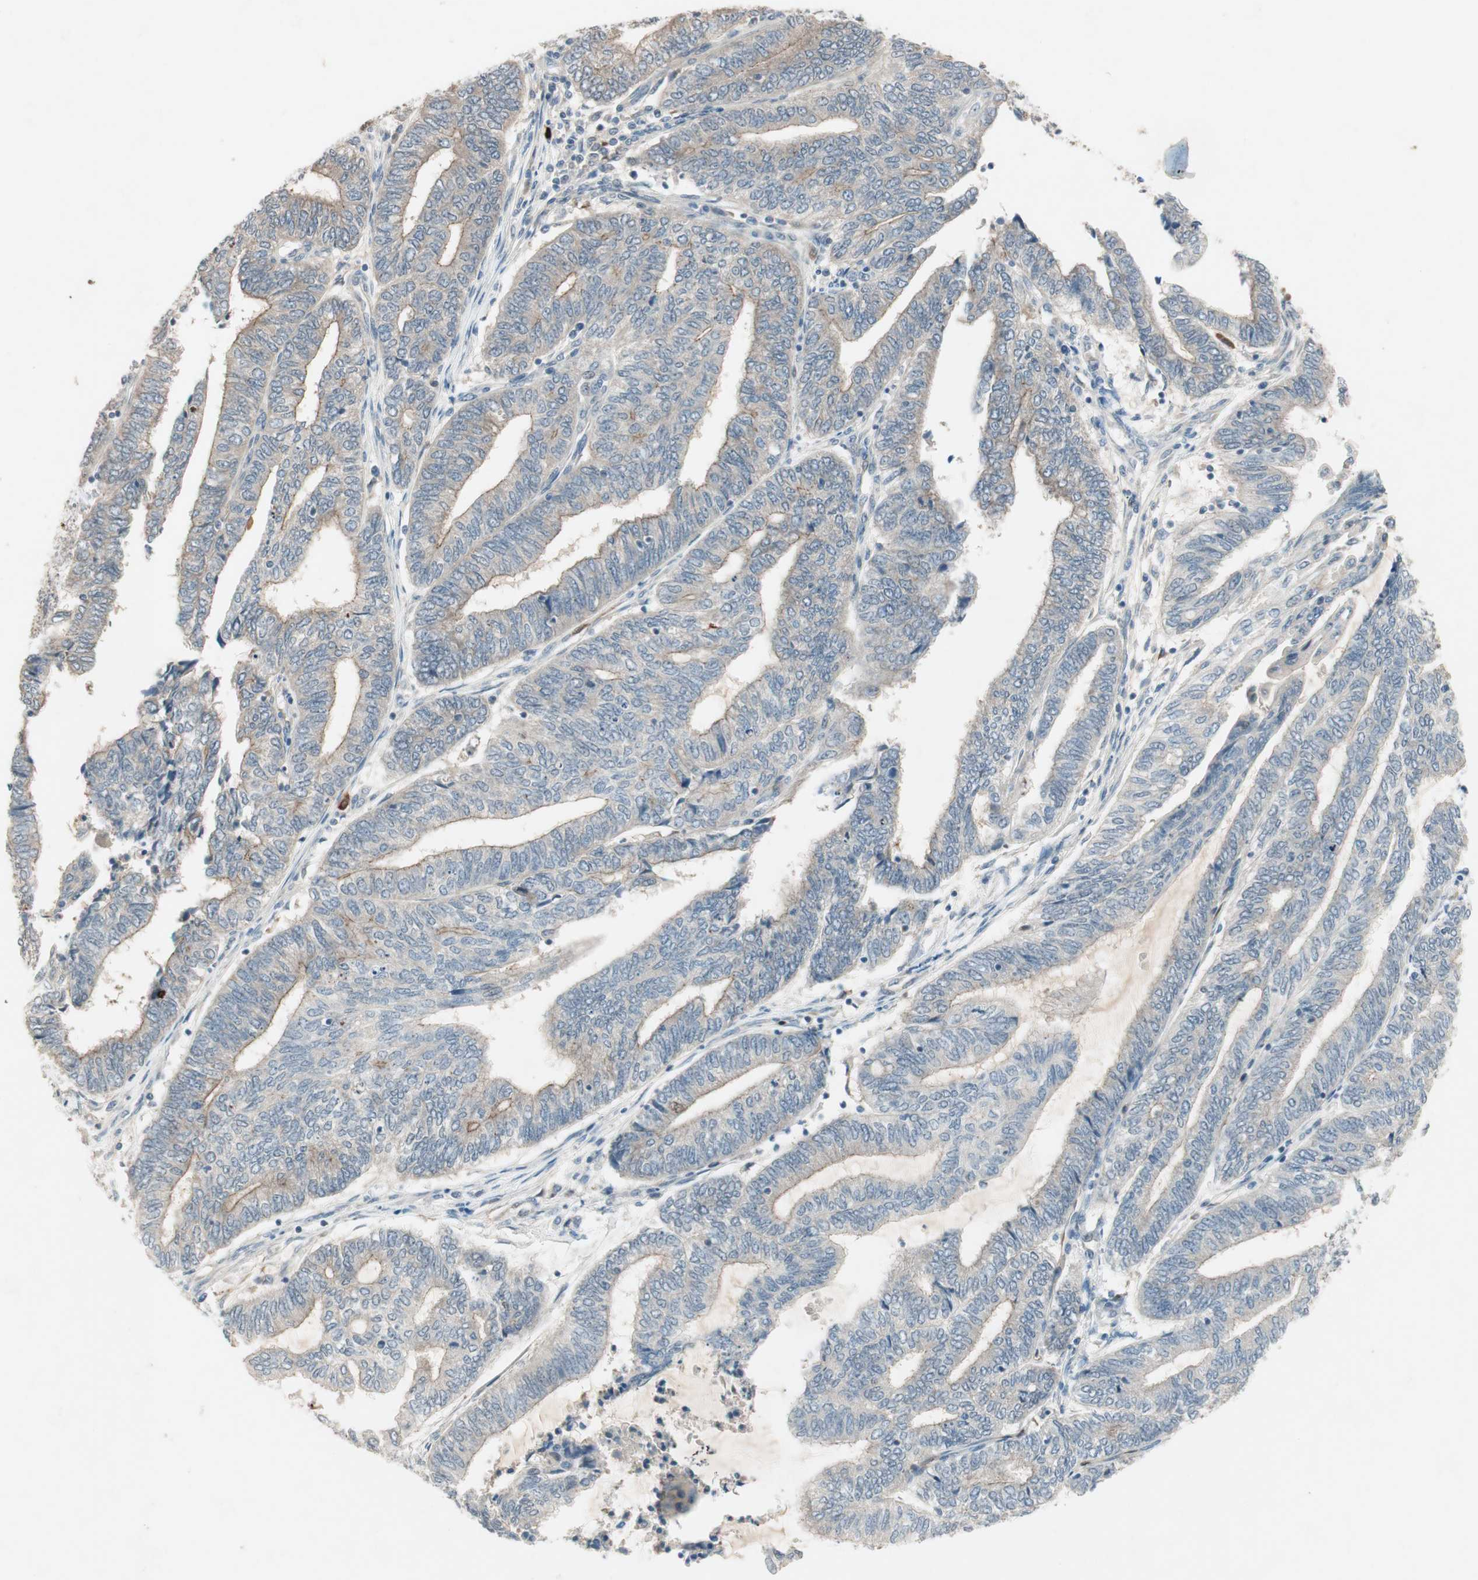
{"staining": {"intensity": "weak", "quantity": "25%-75%", "location": "cytoplasmic/membranous"}, "tissue": "endometrial cancer", "cell_type": "Tumor cells", "image_type": "cancer", "snomed": [{"axis": "morphology", "description": "Adenocarcinoma, NOS"}, {"axis": "topography", "description": "Uterus"}, {"axis": "topography", "description": "Endometrium"}], "caption": "Protein expression analysis of human adenocarcinoma (endometrial) reveals weak cytoplasmic/membranous positivity in approximately 25%-75% of tumor cells.", "gene": "RTL6", "patient": {"sex": "female", "age": 70}}